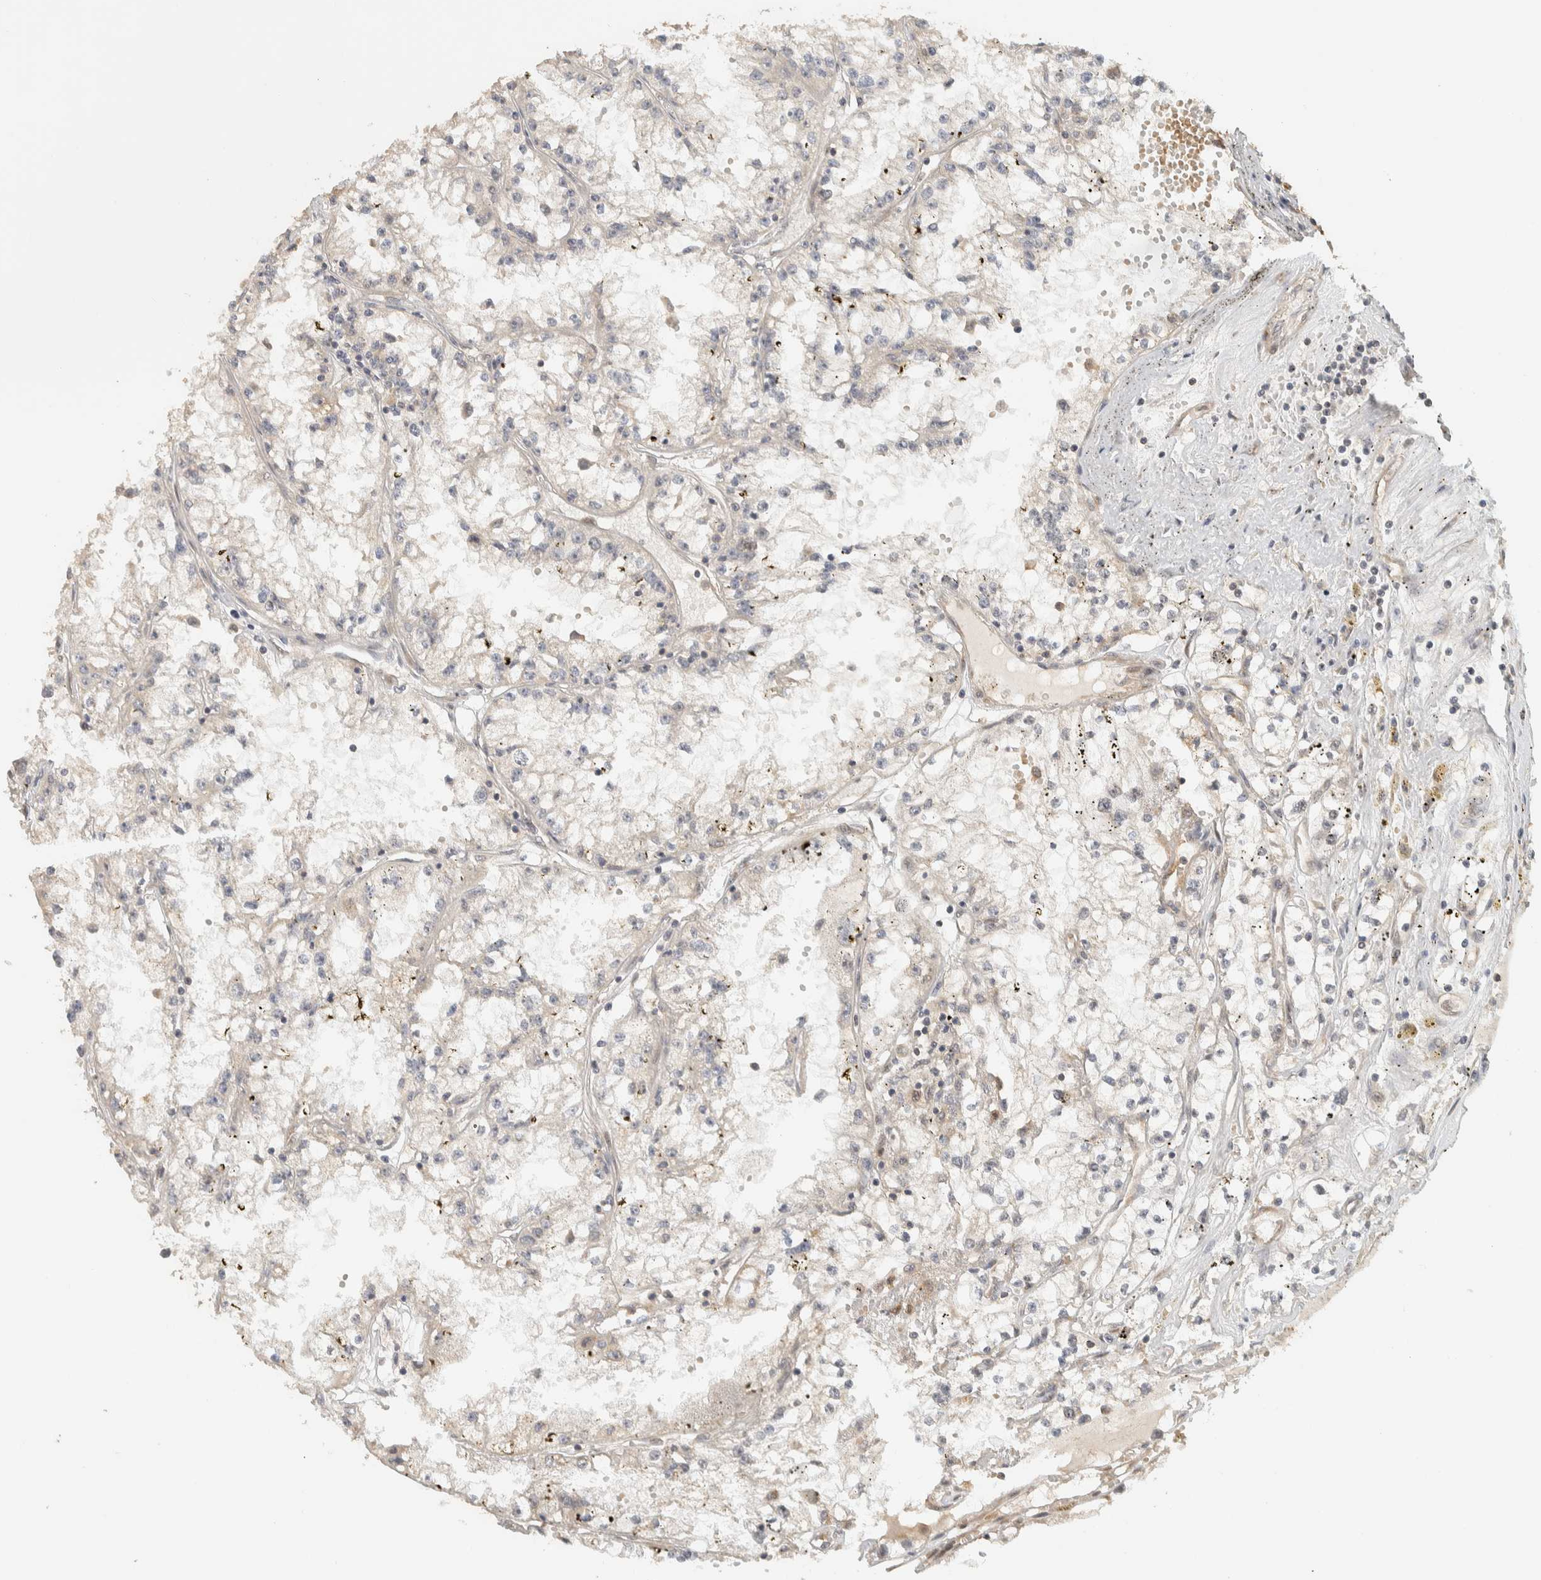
{"staining": {"intensity": "negative", "quantity": "none", "location": "none"}, "tissue": "renal cancer", "cell_type": "Tumor cells", "image_type": "cancer", "snomed": [{"axis": "morphology", "description": "Adenocarcinoma, NOS"}, {"axis": "topography", "description": "Kidney"}], "caption": "Histopathology image shows no protein staining in tumor cells of renal adenocarcinoma tissue.", "gene": "ADSS2", "patient": {"sex": "male", "age": 56}}